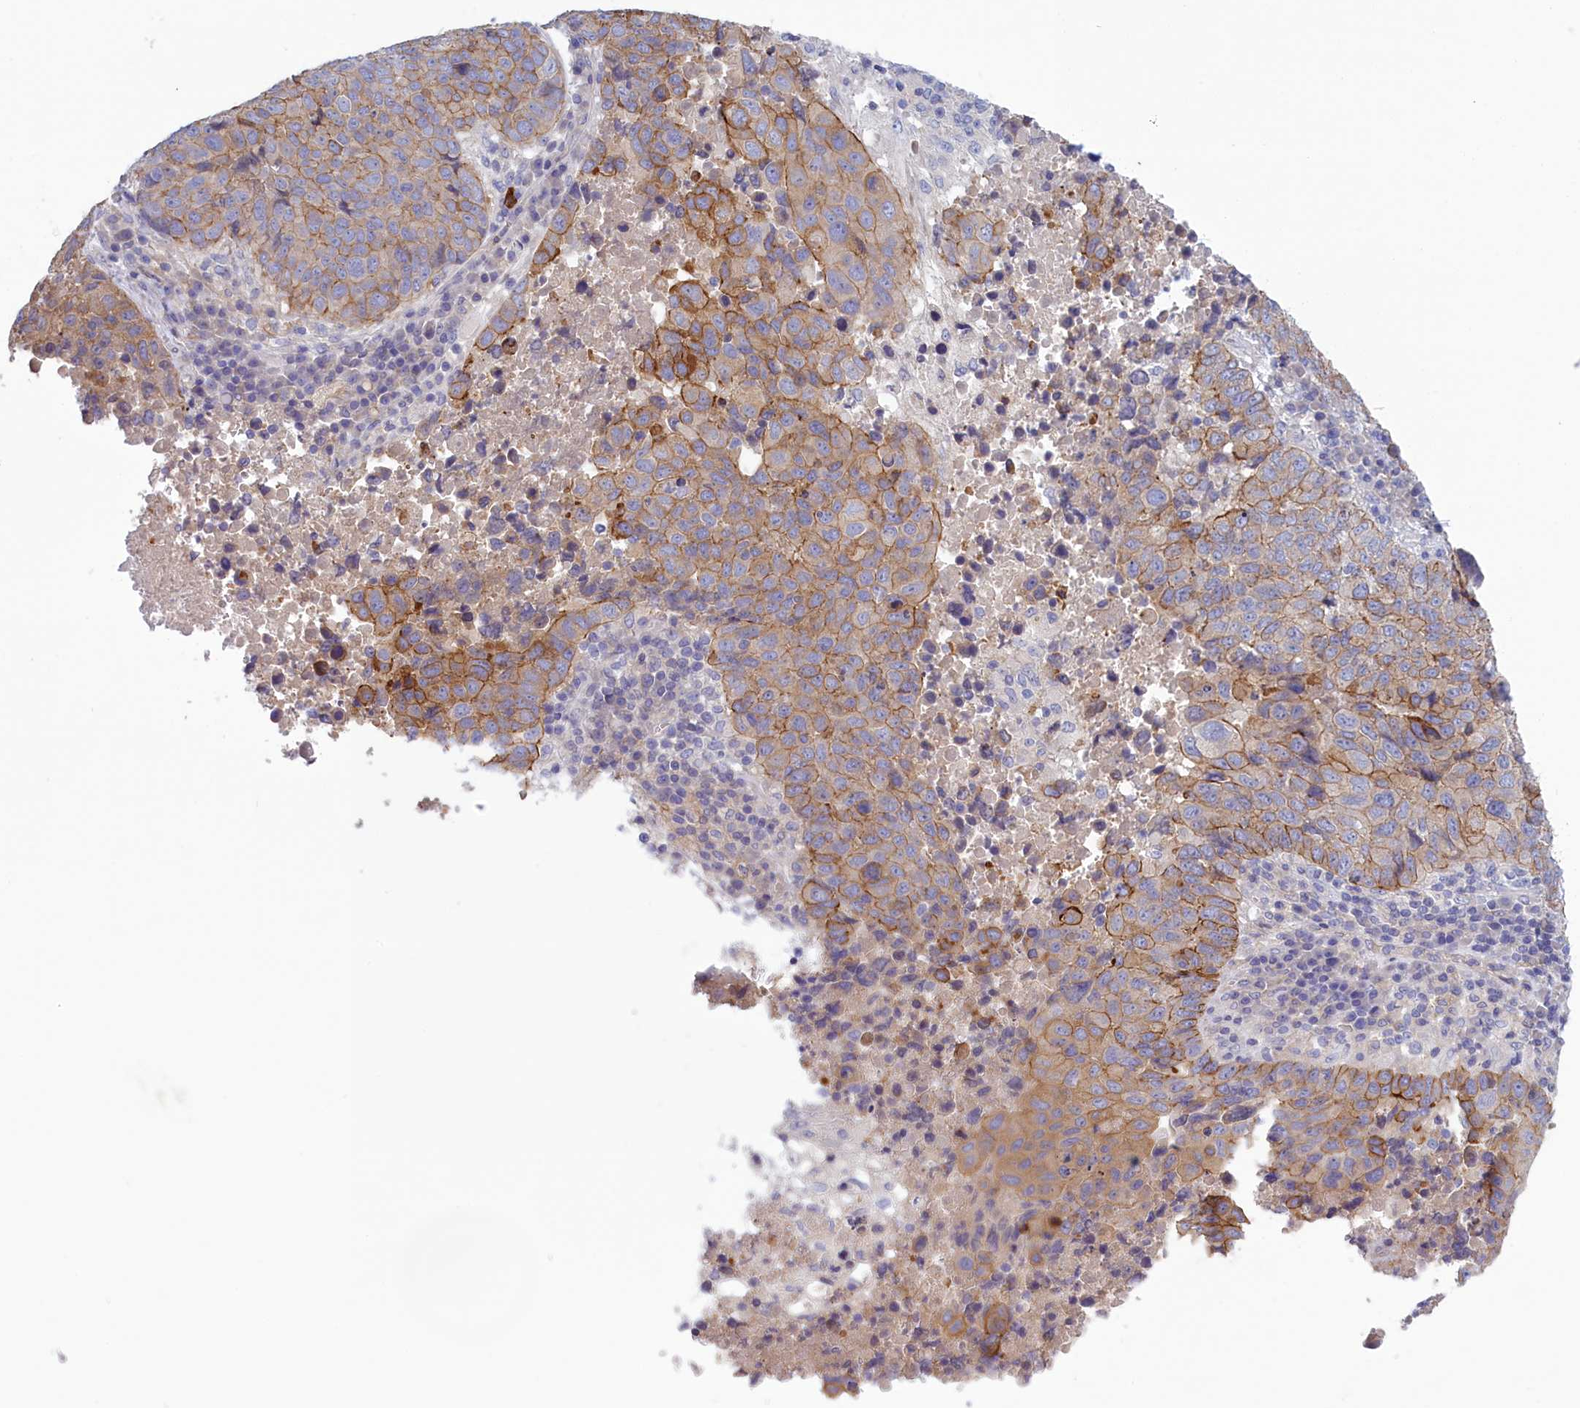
{"staining": {"intensity": "moderate", "quantity": "25%-75%", "location": "cytoplasmic/membranous"}, "tissue": "lung cancer", "cell_type": "Tumor cells", "image_type": "cancer", "snomed": [{"axis": "morphology", "description": "Squamous cell carcinoma, NOS"}, {"axis": "topography", "description": "Lung"}], "caption": "The histopathology image reveals staining of squamous cell carcinoma (lung), revealing moderate cytoplasmic/membranous protein expression (brown color) within tumor cells. The protein is shown in brown color, while the nuclei are stained blue.", "gene": "CORO2A", "patient": {"sex": "male", "age": 73}}